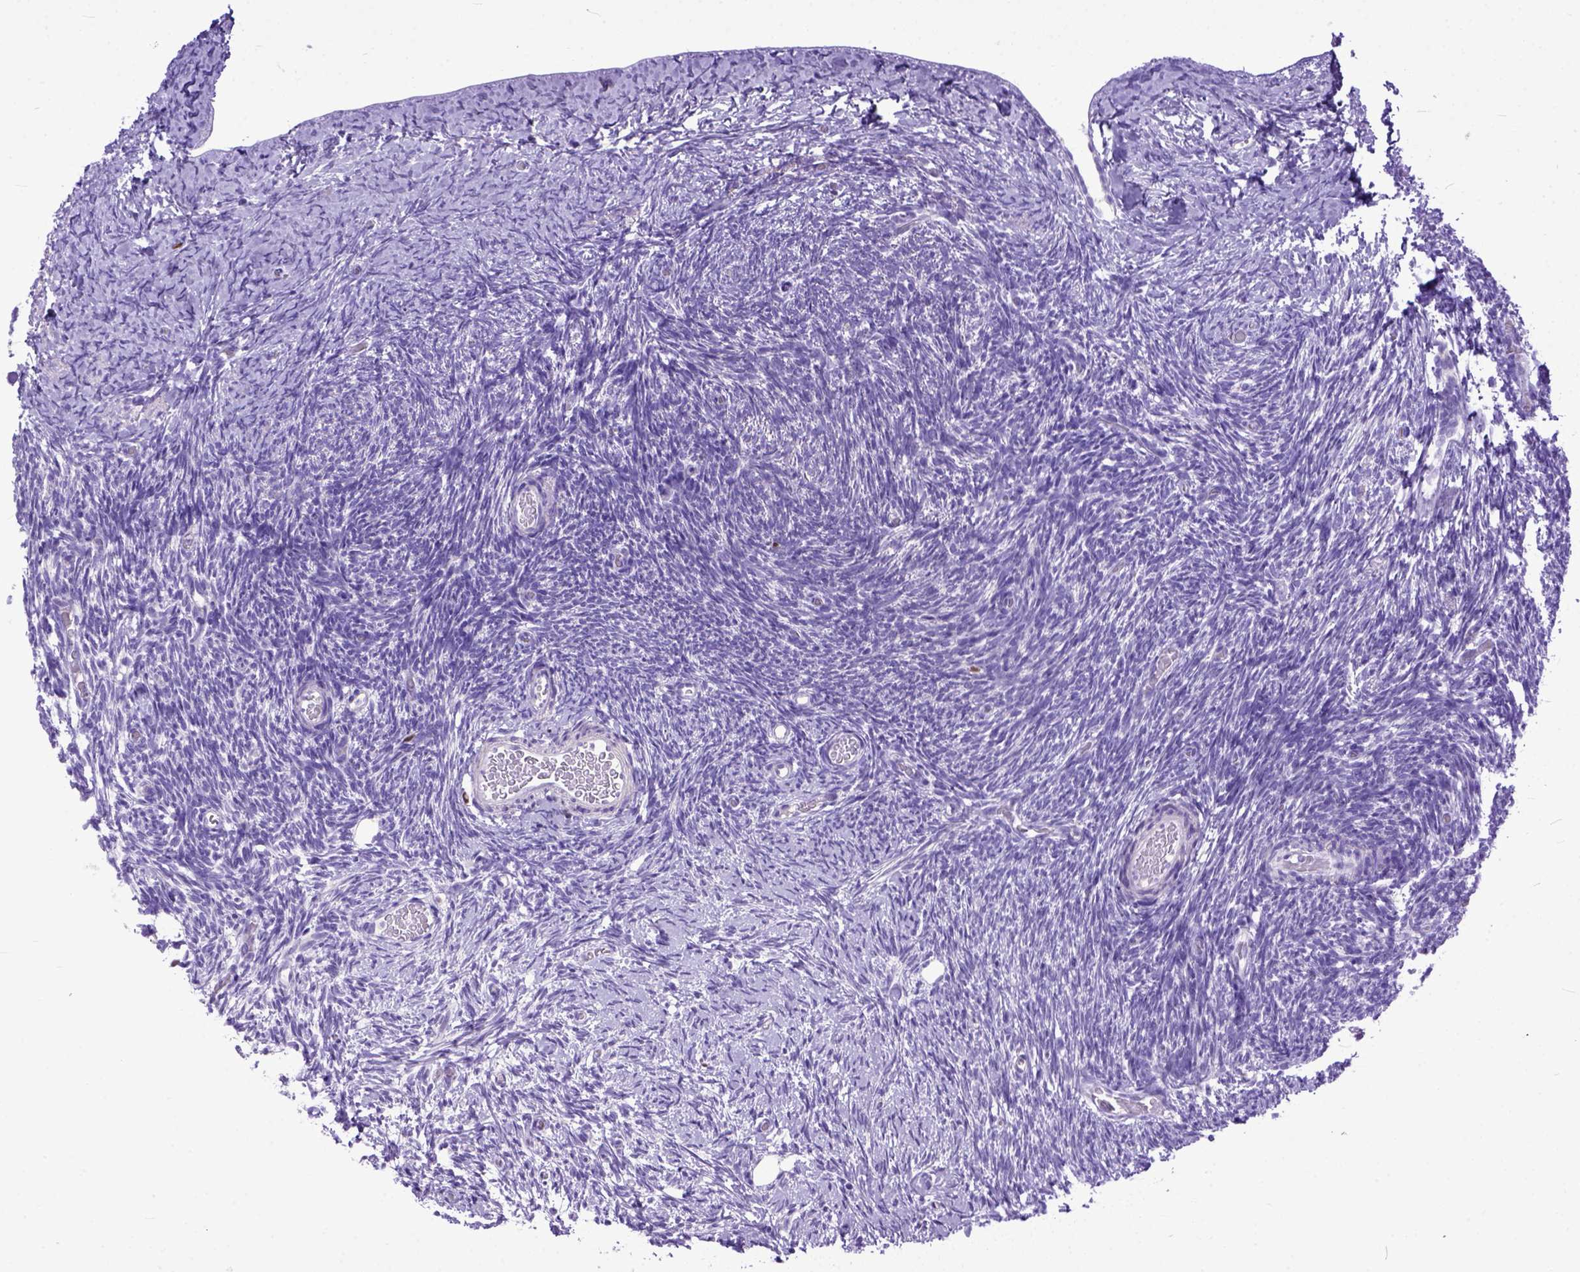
{"staining": {"intensity": "weak", "quantity": "<25%", "location": "cytoplasmic/membranous"}, "tissue": "ovary", "cell_type": "Follicle cells", "image_type": "normal", "snomed": [{"axis": "morphology", "description": "Normal tissue, NOS"}, {"axis": "topography", "description": "Ovary"}], "caption": "Histopathology image shows no protein positivity in follicle cells of benign ovary. (Brightfield microscopy of DAB (3,3'-diaminobenzidine) IHC at high magnification).", "gene": "CRB1", "patient": {"sex": "female", "age": 39}}